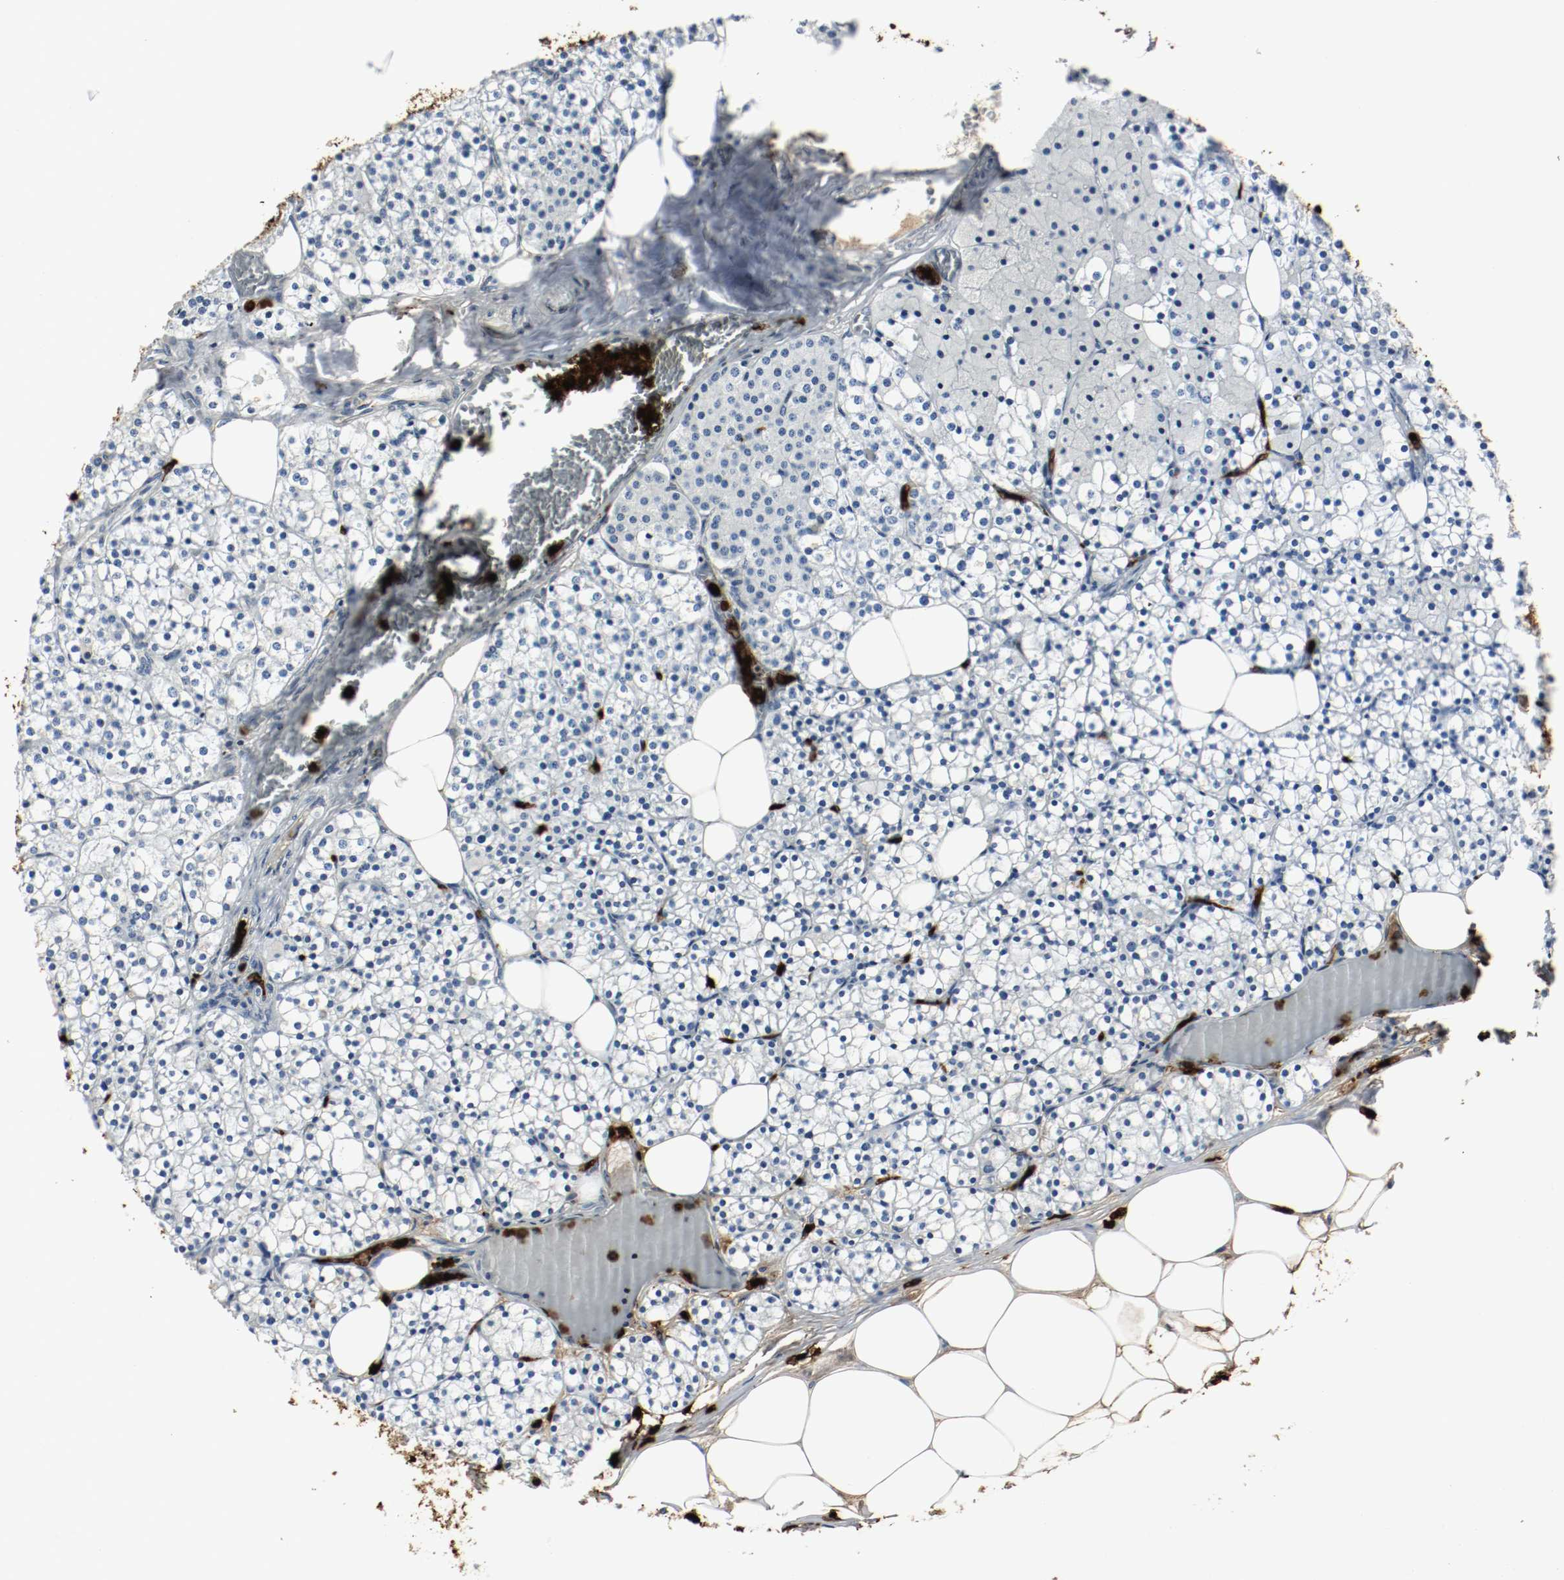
{"staining": {"intensity": "negative", "quantity": "none", "location": "none"}, "tissue": "parathyroid gland", "cell_type": "Glandular cells", "image_type": "normal", "snomed": [{"axis": "morphology", "description": "Normal tissue, NOS"}, {"axis": "topography", "description": "Parathyroid gland"}], "caption": "Immunohistochemistry histopathology image of unremarkable parathyroid gland: human parathyroid gland stained with DAB shows no significant protein positivity in glandular cells.", "gene": "S100A9", "patient": {"sex": "female", "age": 63}}